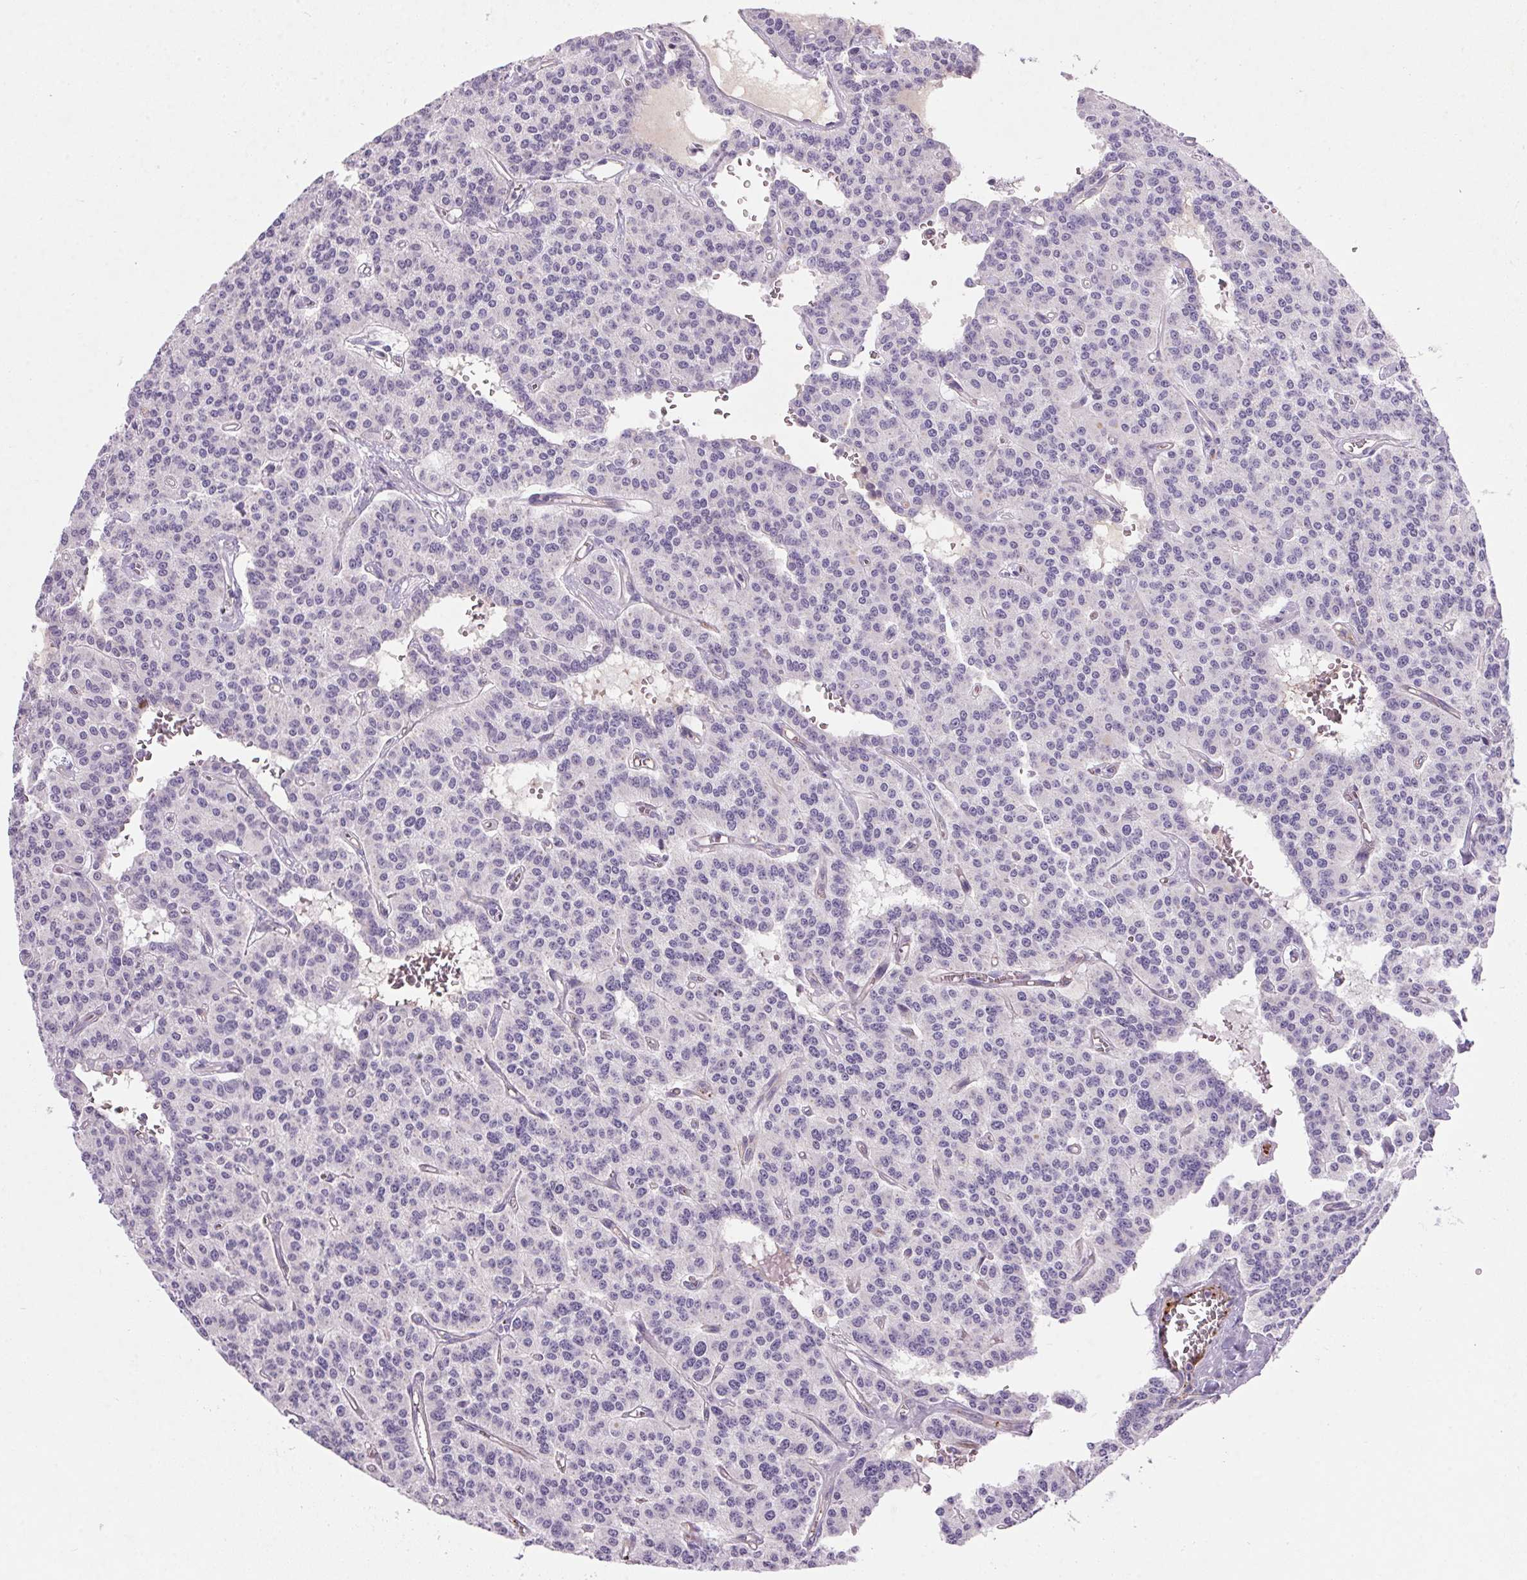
{"staining": {"intensity": "negative", "quantity": "none", "location": "none"}, "tissue": "carcinoid", "cell_type": "Tumor cells", "image_type": "cancer", "snomed": [{"axis": "morphology", "description": "Carcinoid, malignant, NOS"}, {"axis": "topography", "description": "Lung"}], "caption": "High power microscopy image of an immunohistochemistry photomicrograph of malignant carcinoid, revealing no significant positivity in tumor cells. (DAB (3,3'-diaminobenzidine) immunohistochemistry (IHC) visualized using brightfield microscopy, high magnification).", "gene": "APOC4", "patient": {"sex": "female", "age": 71}}